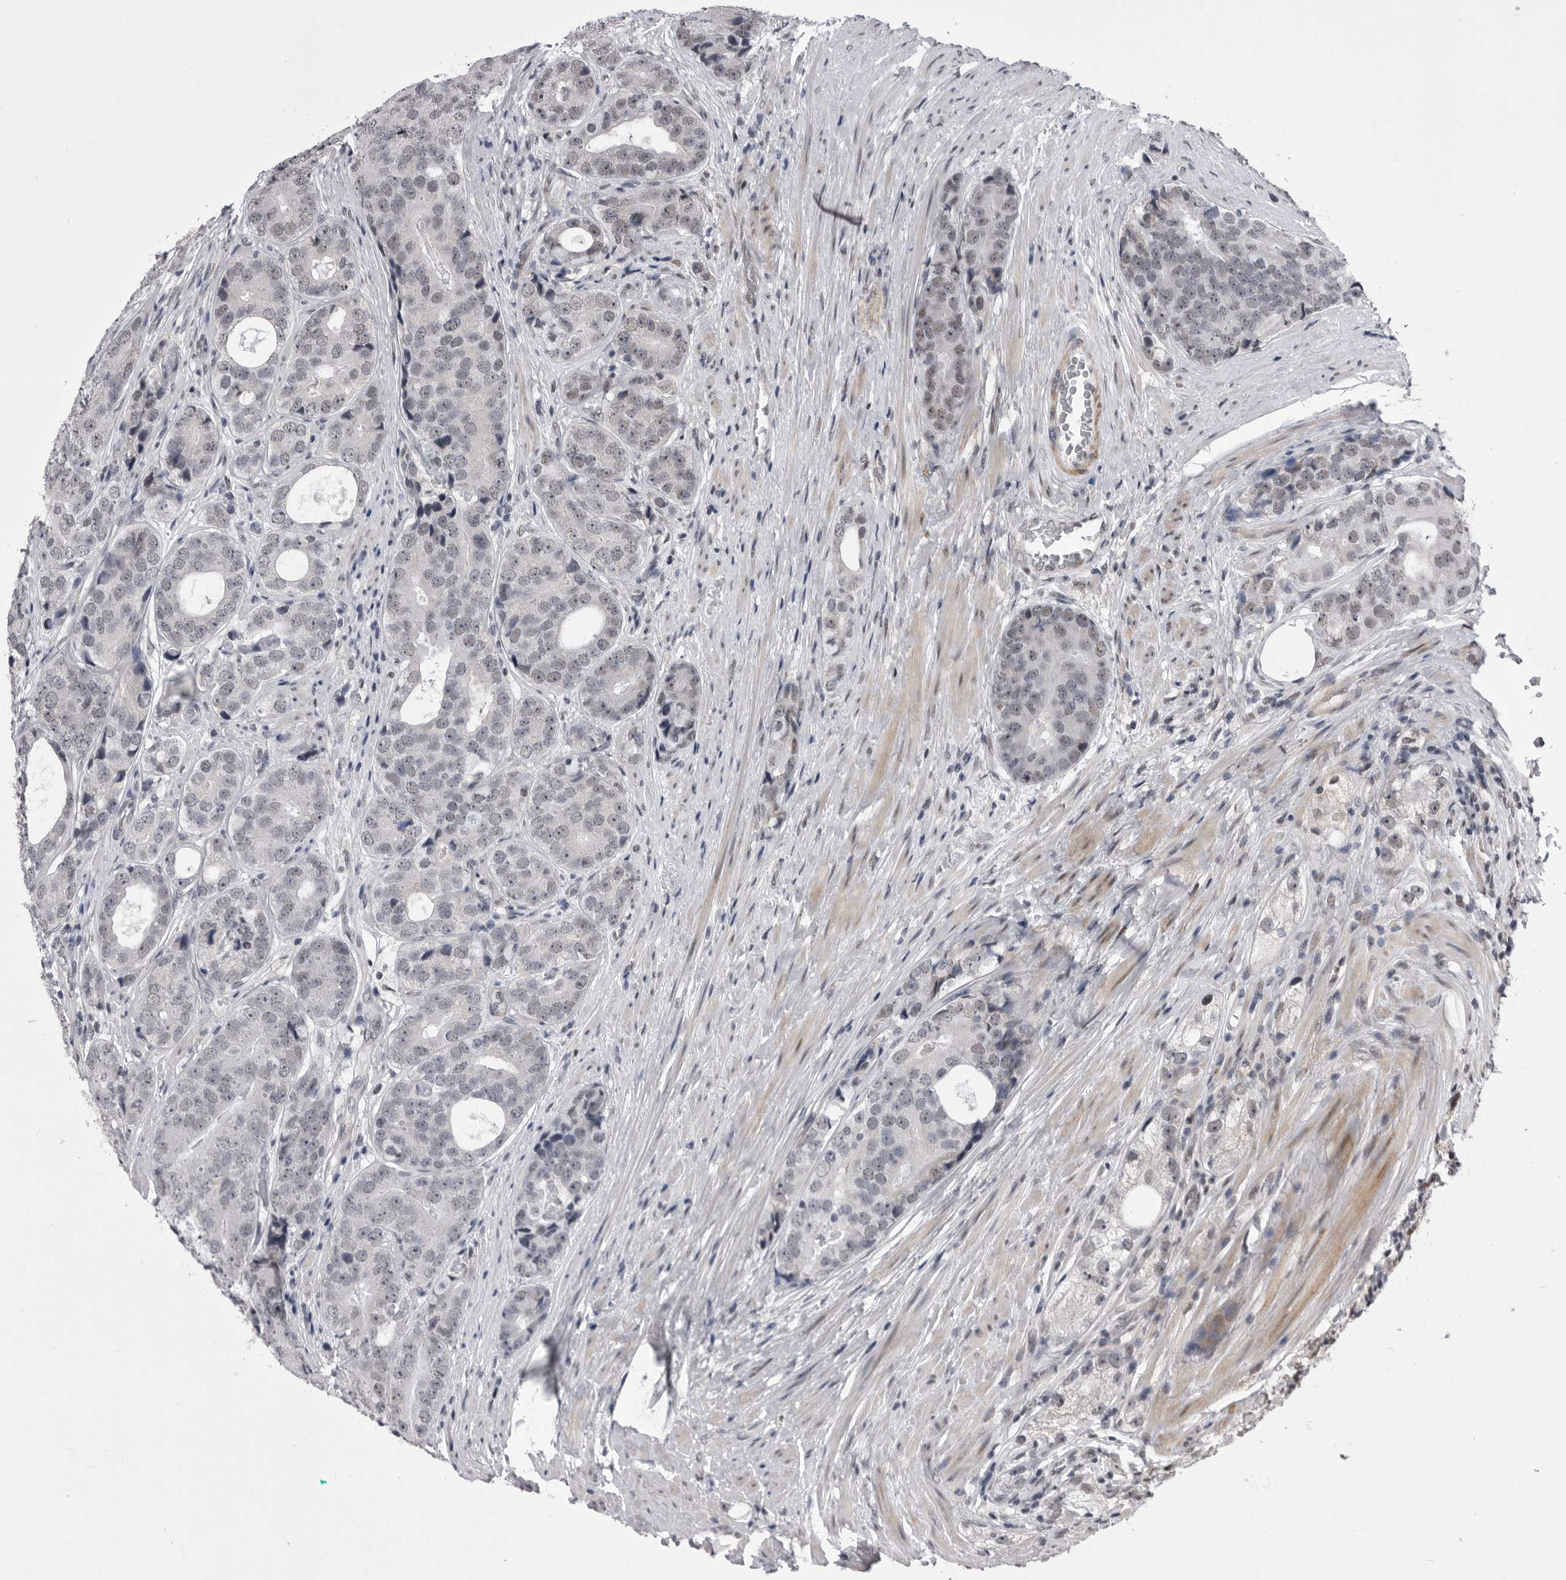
{"staining": {"intensity": "negative", "quantity": "none", "location": "none"}, "tissue": "prostate cancer", "cell_type": "Tumor cells", "image_type": "cancer", "snomed": [{"axis": "morphology", "description": "Adenocarcinoma, High grade"}, {"axis": "topography", "description": "Prostate"}], "caption": "This is an immunohistochemistry micrograph of adenocarcinoma (high-grade) (prostate). There is no staining in tumor cells.", "gene": "PRPF3", "patient": {"sex": "male", "age": 56}}